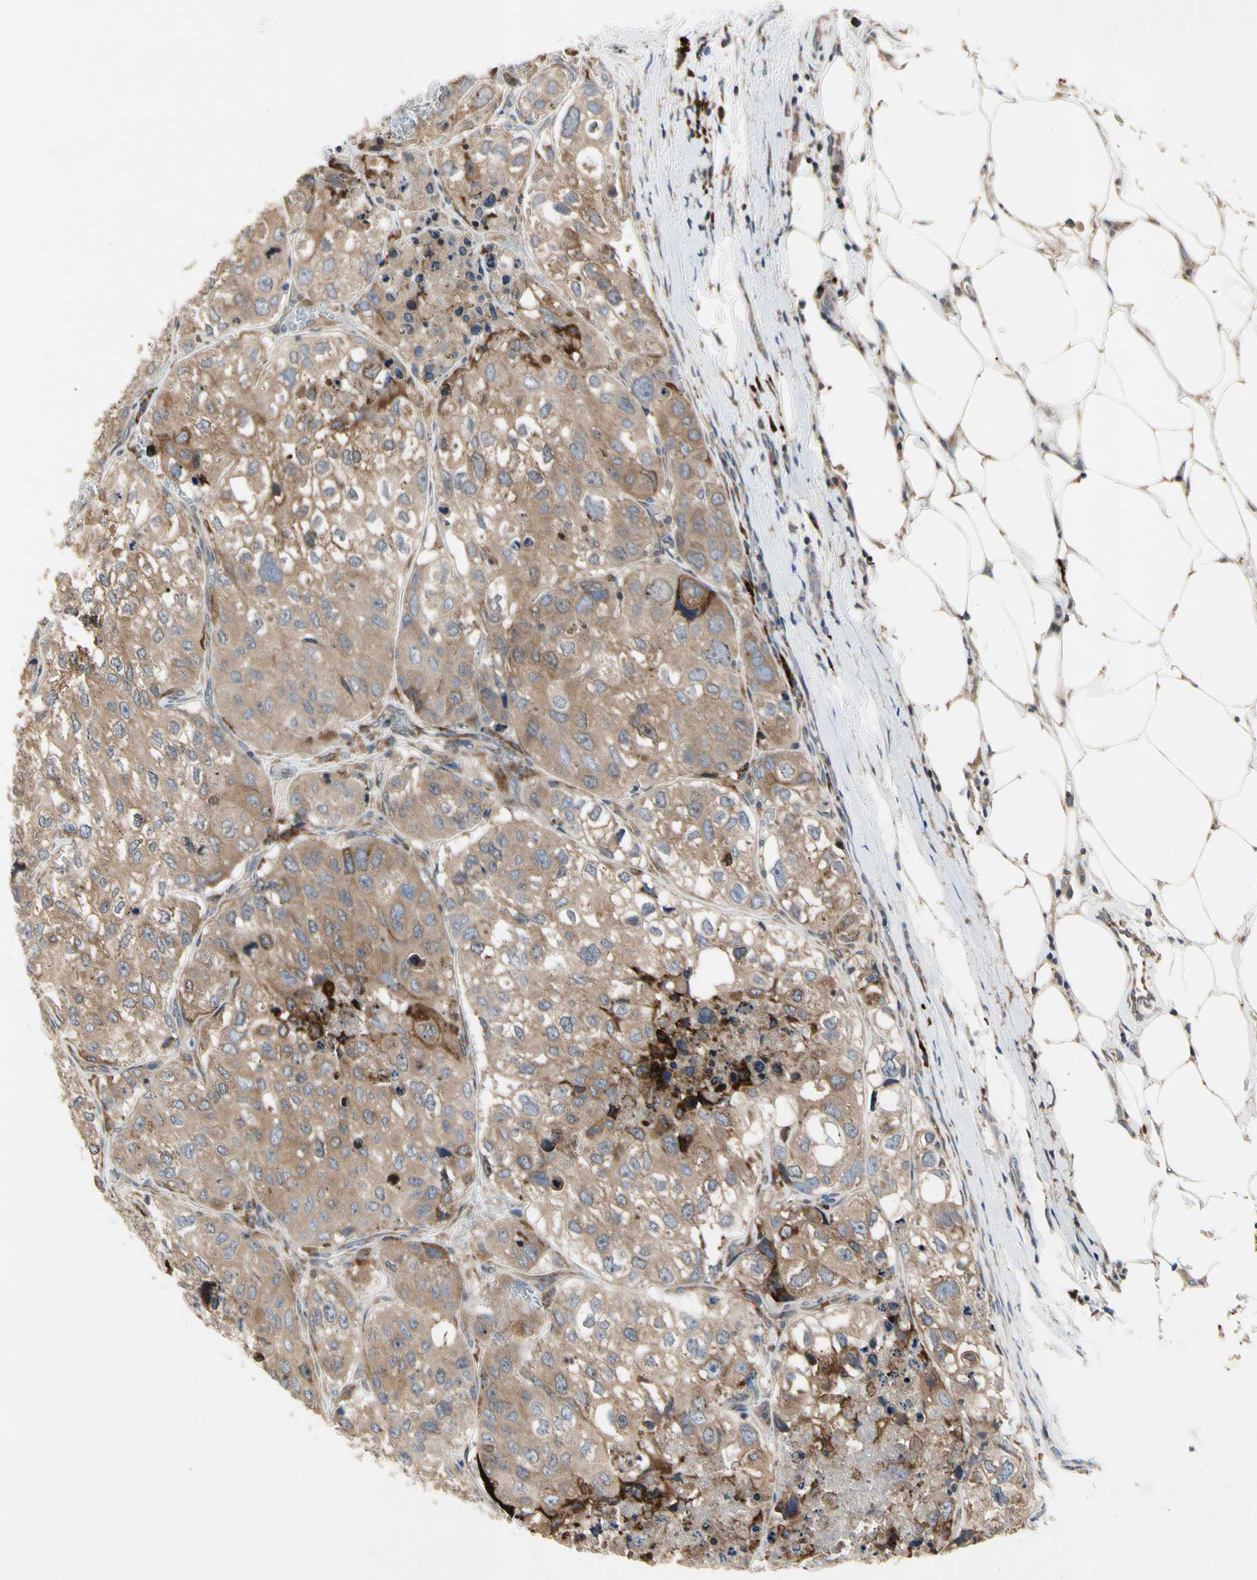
{"staining": {"intensity": "moderate", "quantity": ">75%", "location": "cytoplasmic/membranous,nuclear"}, "tissue": "urothelial cancer", "cell_type": "Tumor cells", "image_type": "cancer", "snomed": [{"axis": "morphology", "description": "Urothelial carcinoma, High grade"}, {"axis": "topography", "description": "Lymph node"}, {"axis": "topography", "description": "Urinary bladder"}], "caption": "This histopathology image exhibits IHC staining of human high-grade urothelial carcinoma, with medium moderate cytoplasmic/membranous and nuclear staining in approximately >75% of tumor cells.", "gene": "MMEL1", "patient": {"sex": "male", "age": 51}}